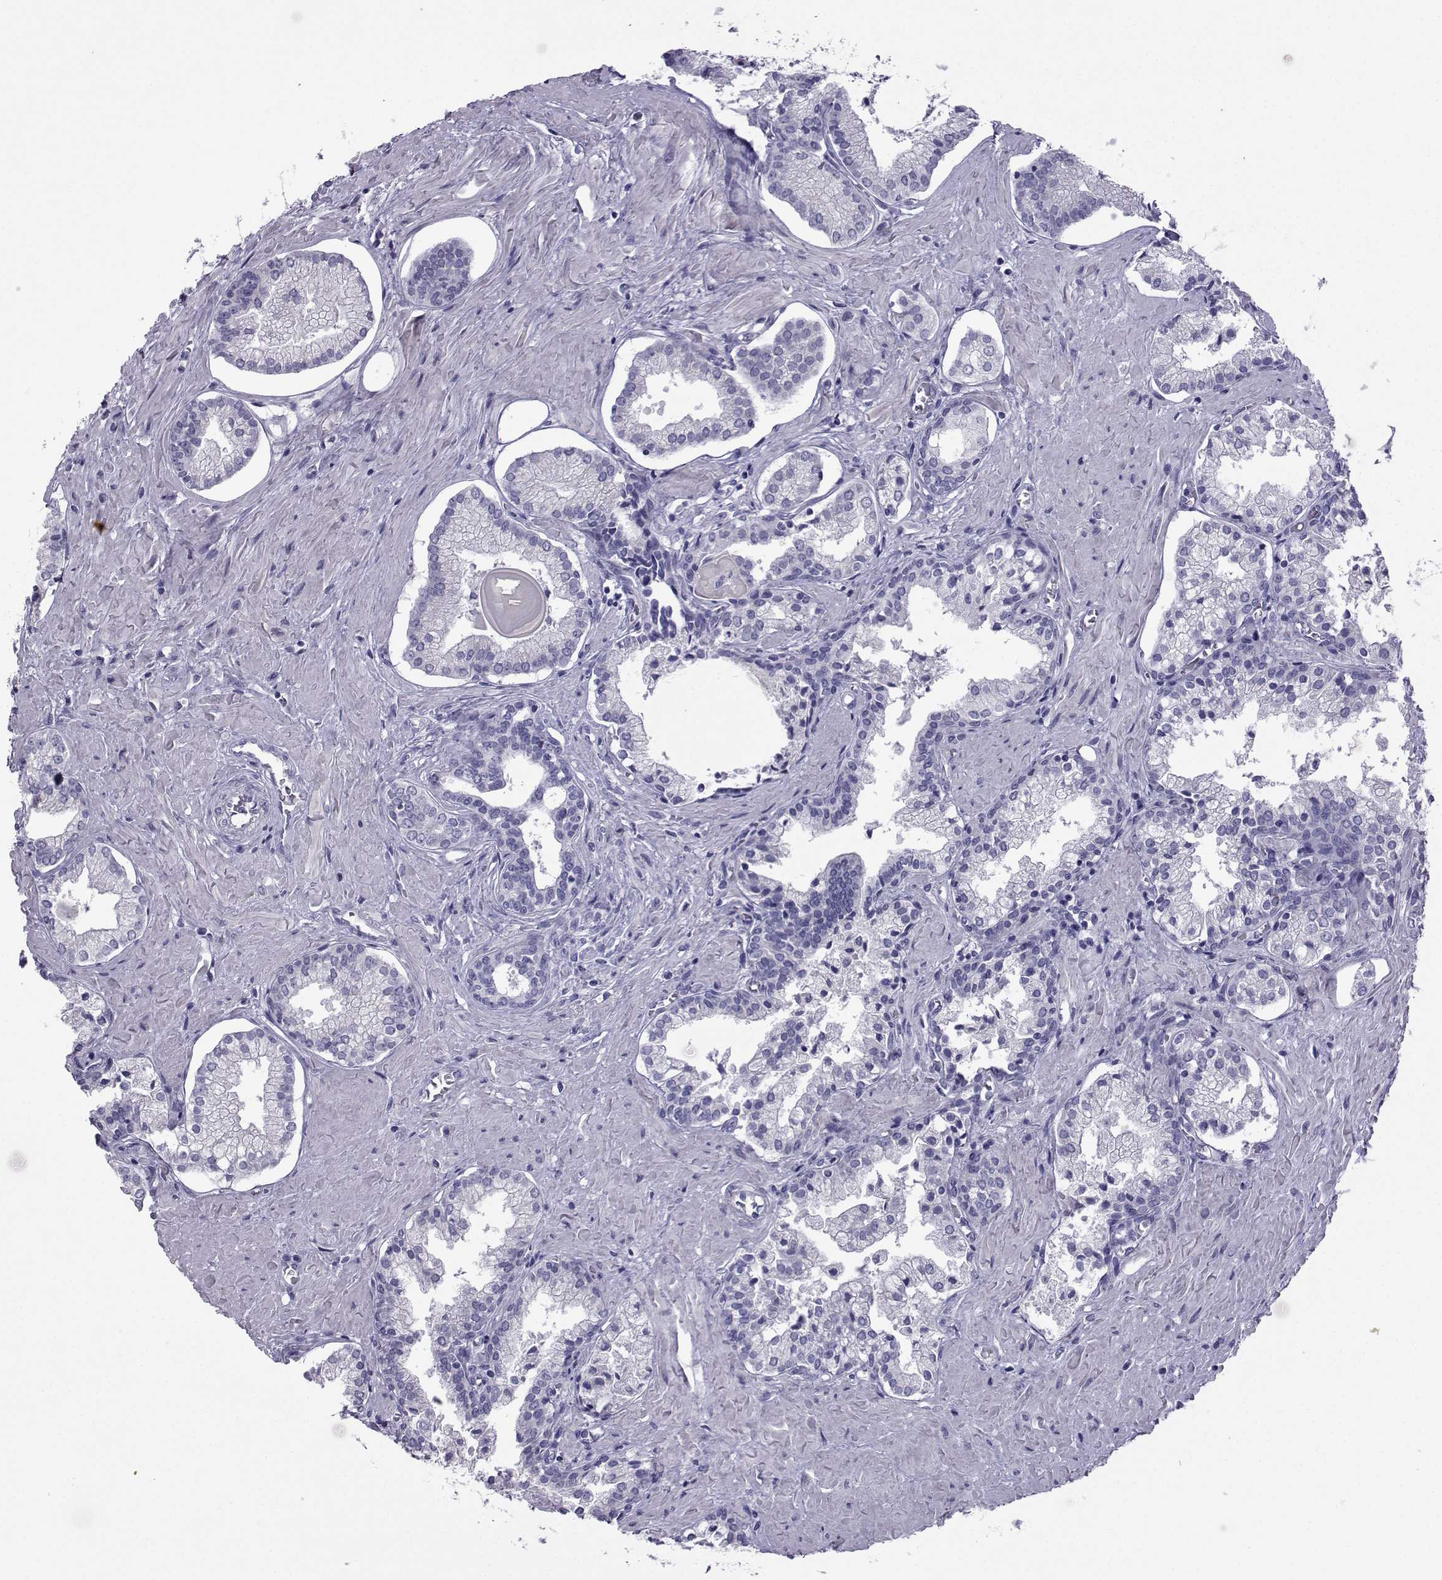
{"staining": {"intensity": "negative", "quantity": "none", "location": "none"}, "tissue": "prostate cancer", "cell_type": "Tumor cells", "image_type": "cancer", "snomed": [{"axis": "morphology", "description": "Adenocarcinoma, NOS"}, {"axis": "topography", "description": "Prostate and seminal vesicle, NOS"}, {"axis": "topography", "description": "Prostate"}], "caption": "Image shows no protein staining in tumor cells of prostate adenocarcinoma tissue.", "gene": "ARMC2", "patient": {"sex": "male", "age": 44}}